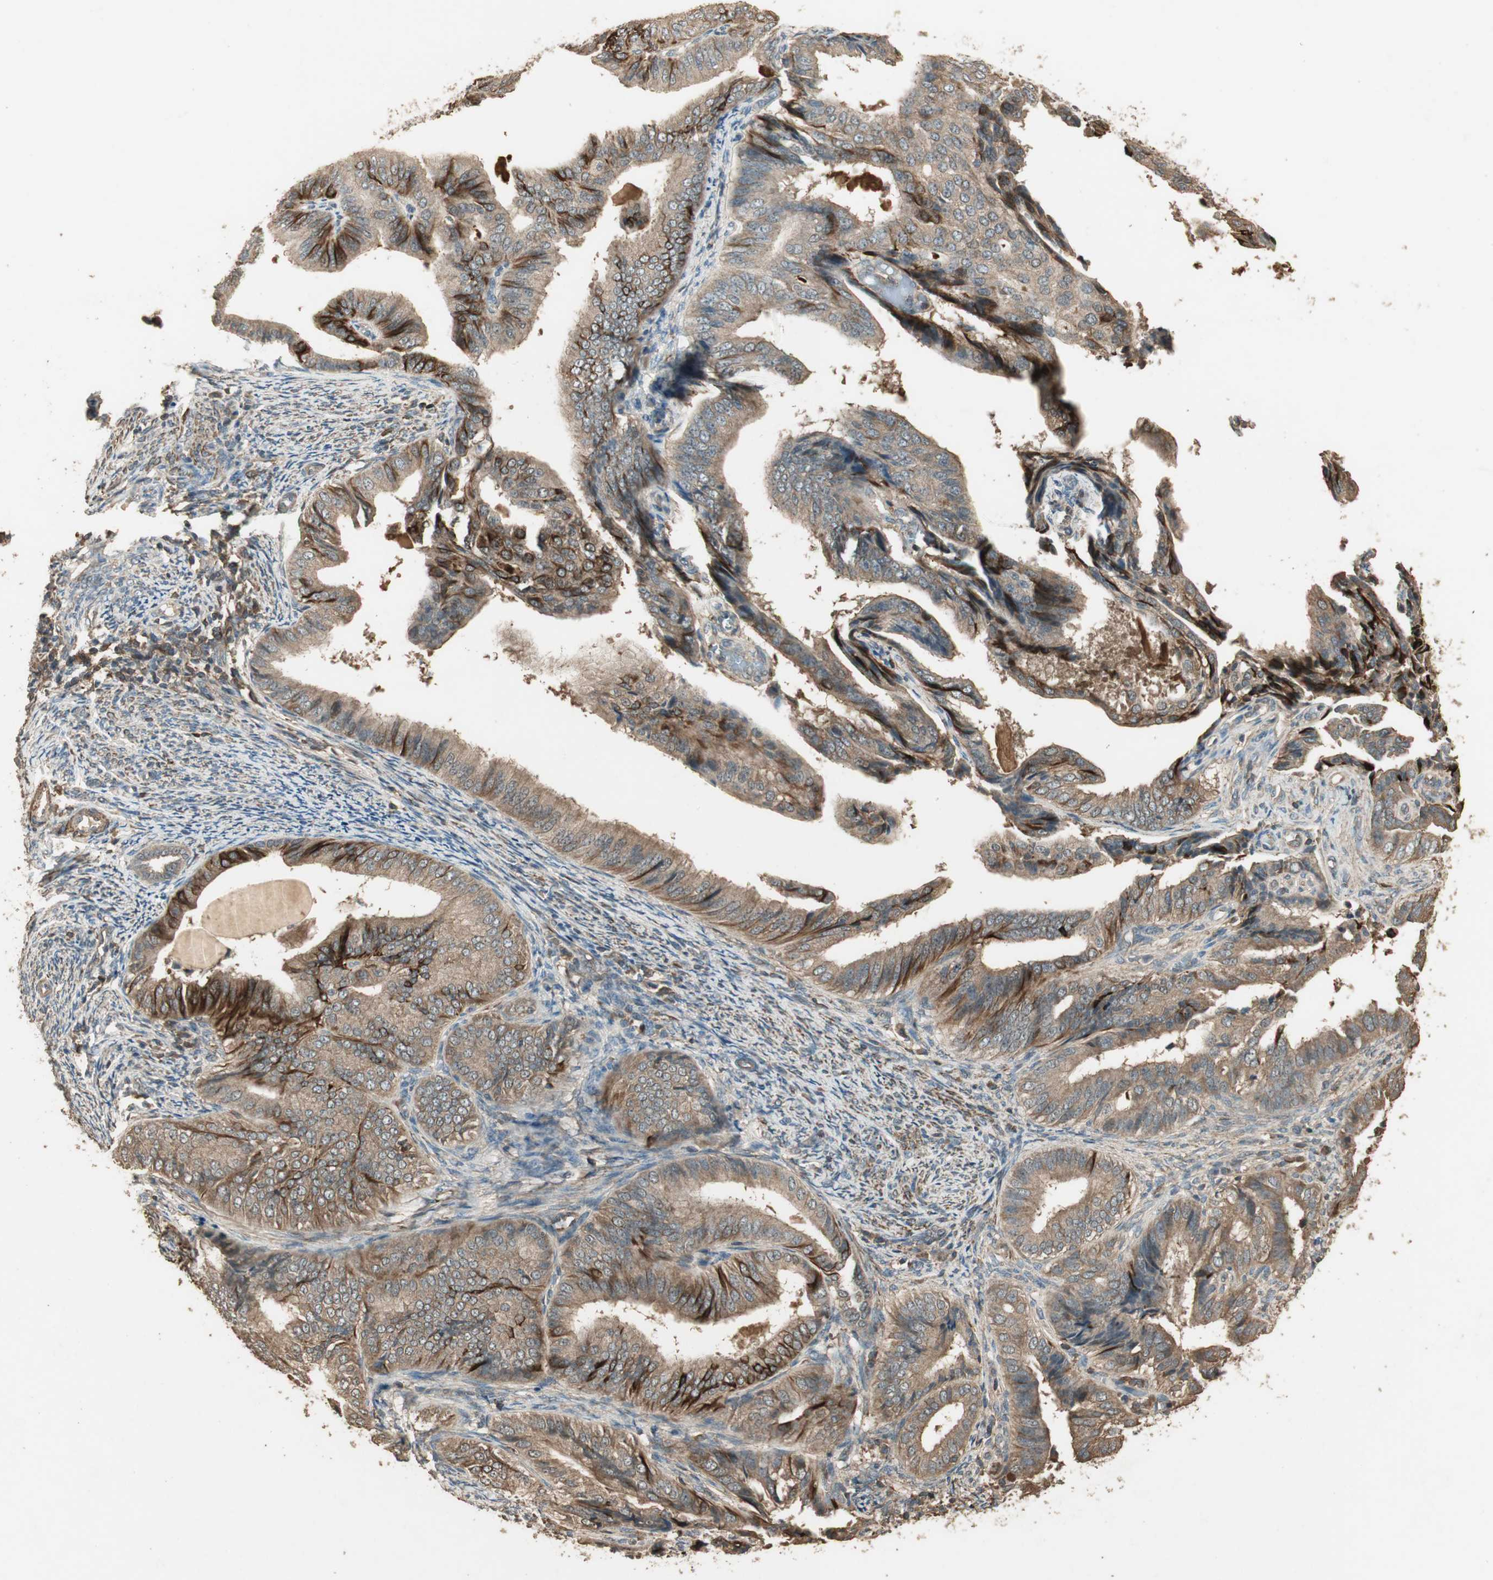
{"staining": {"intensity": "strong", "quantity": ">75%", "location": "cytoplasmic/membranous"}, "tissue": "endometrial cancer", "cell_type": "Tumor cells", "image_type": "cancer", "snomed": [{"axis": "morphology", "description": "Adenocarcinoma, NOS"}, {"axis": "topography", "description": "Endometrium"}], "caption": "DAB immunohistochemical staining of human endometrial adenocarcinoma exhibits strong cytoplasmic/membranous protein staining in about >75% of tumor cells. The protein is shown in brown color, while the nuclei are stained blue.", "gene": "USP2", "patient": {"sex": "female", "age": 58}}